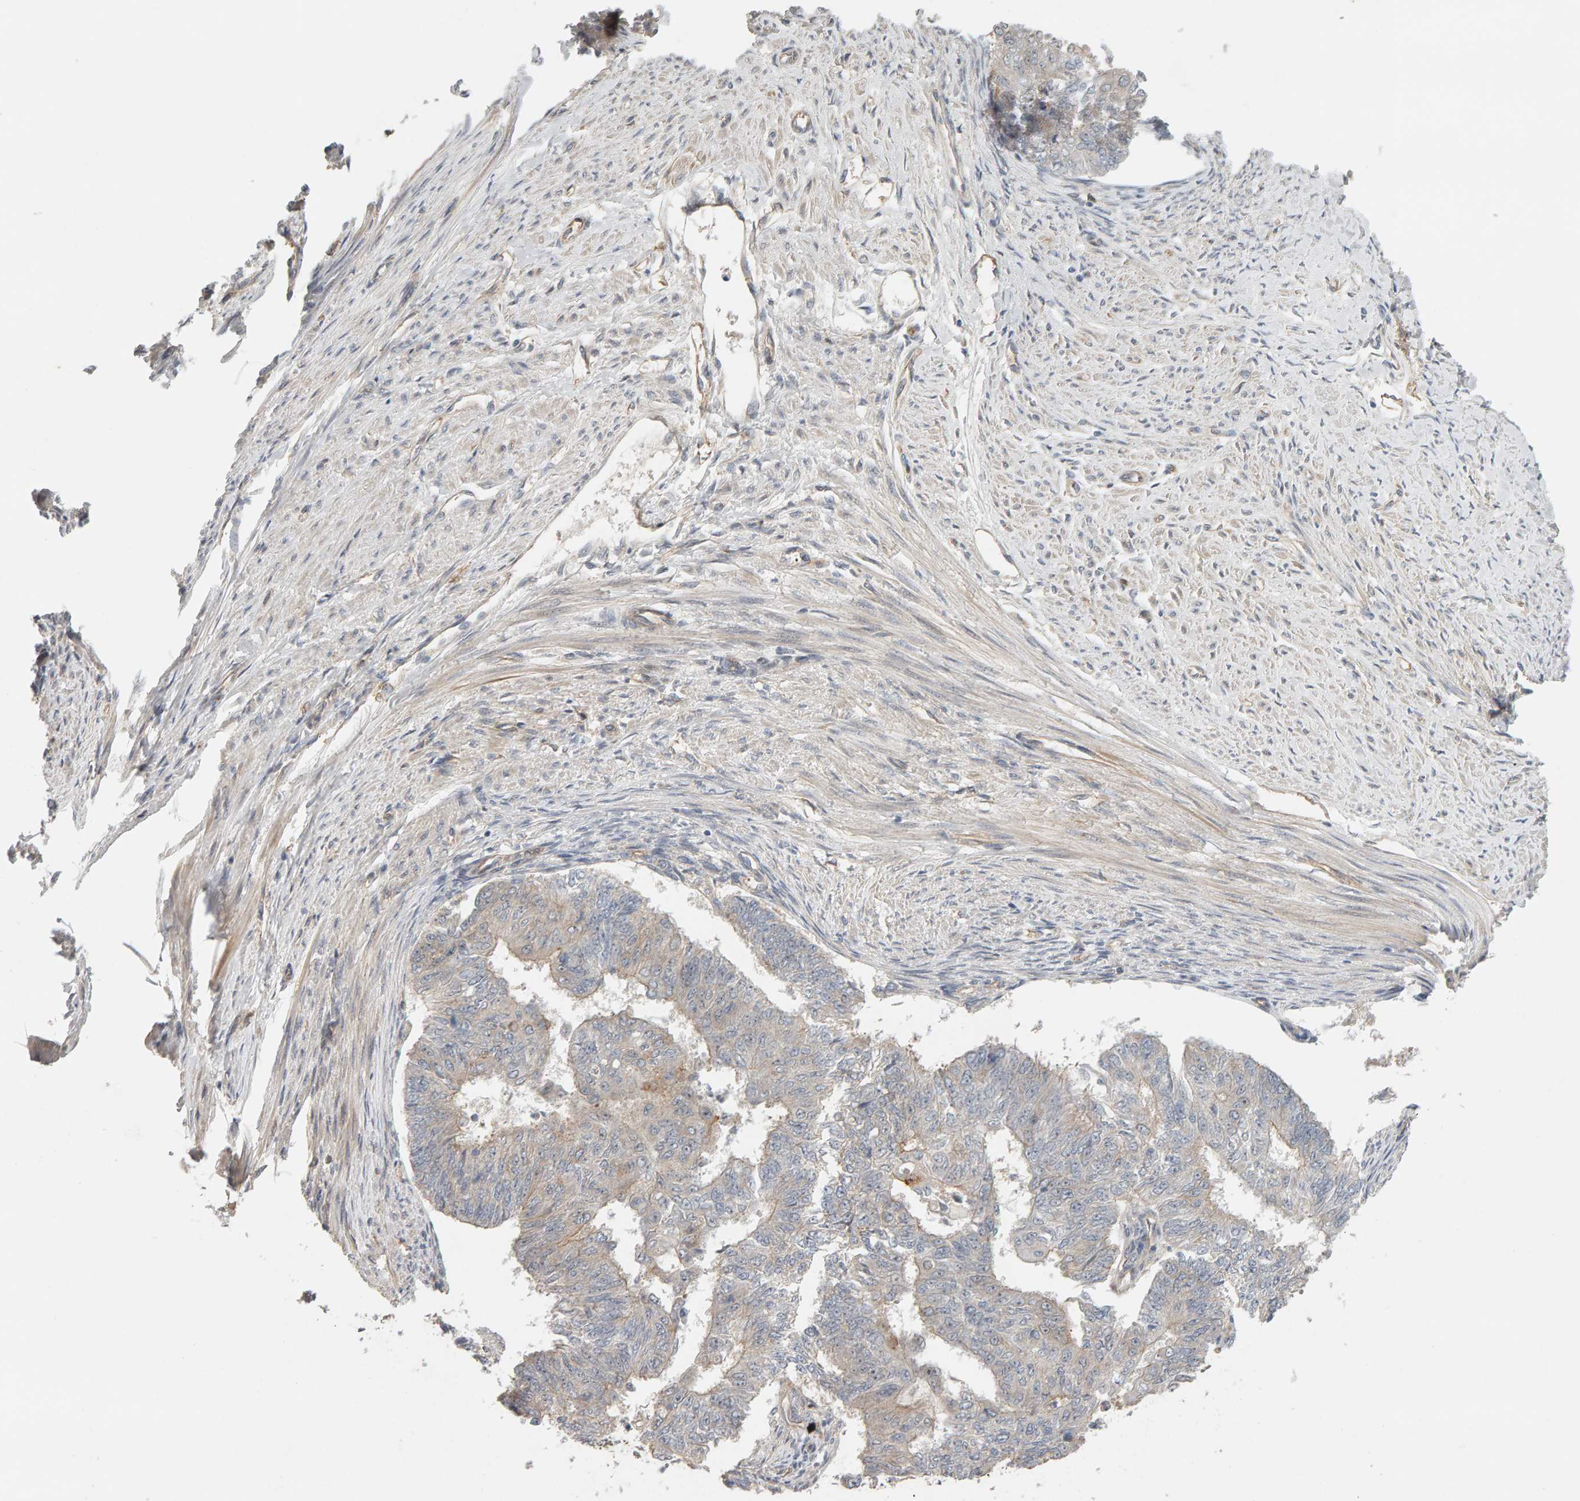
{"staining": {"intensity": "weak", "quantity": "<25%", "location": "cytoplasmic/membranous"}, "tissue": "endometrial cancer", "cell_type": "Tumor cells", "image_type": "cancer", "snomed": [{"axis": "morphology", "description": "Adenocarcinoma, NOS"}, {"axis": "topography", "description": "Endometrium"}], "caption": "IHC photomicrograph of neoplastic tissue: human endometrial cancer stained with DAB (3,3'-diaminobenzidine) exhibits no significant protein staining in tumor cells. Brightfield microscopy of immunohistochemistry (IHC) stained with DAB (3,3'-diaminobenzidine) (brown) and hematoxylin (blue), captured at high magnification.", "gene": "PPP1R16A", "patient": {"sex": "female", "age": 32}}